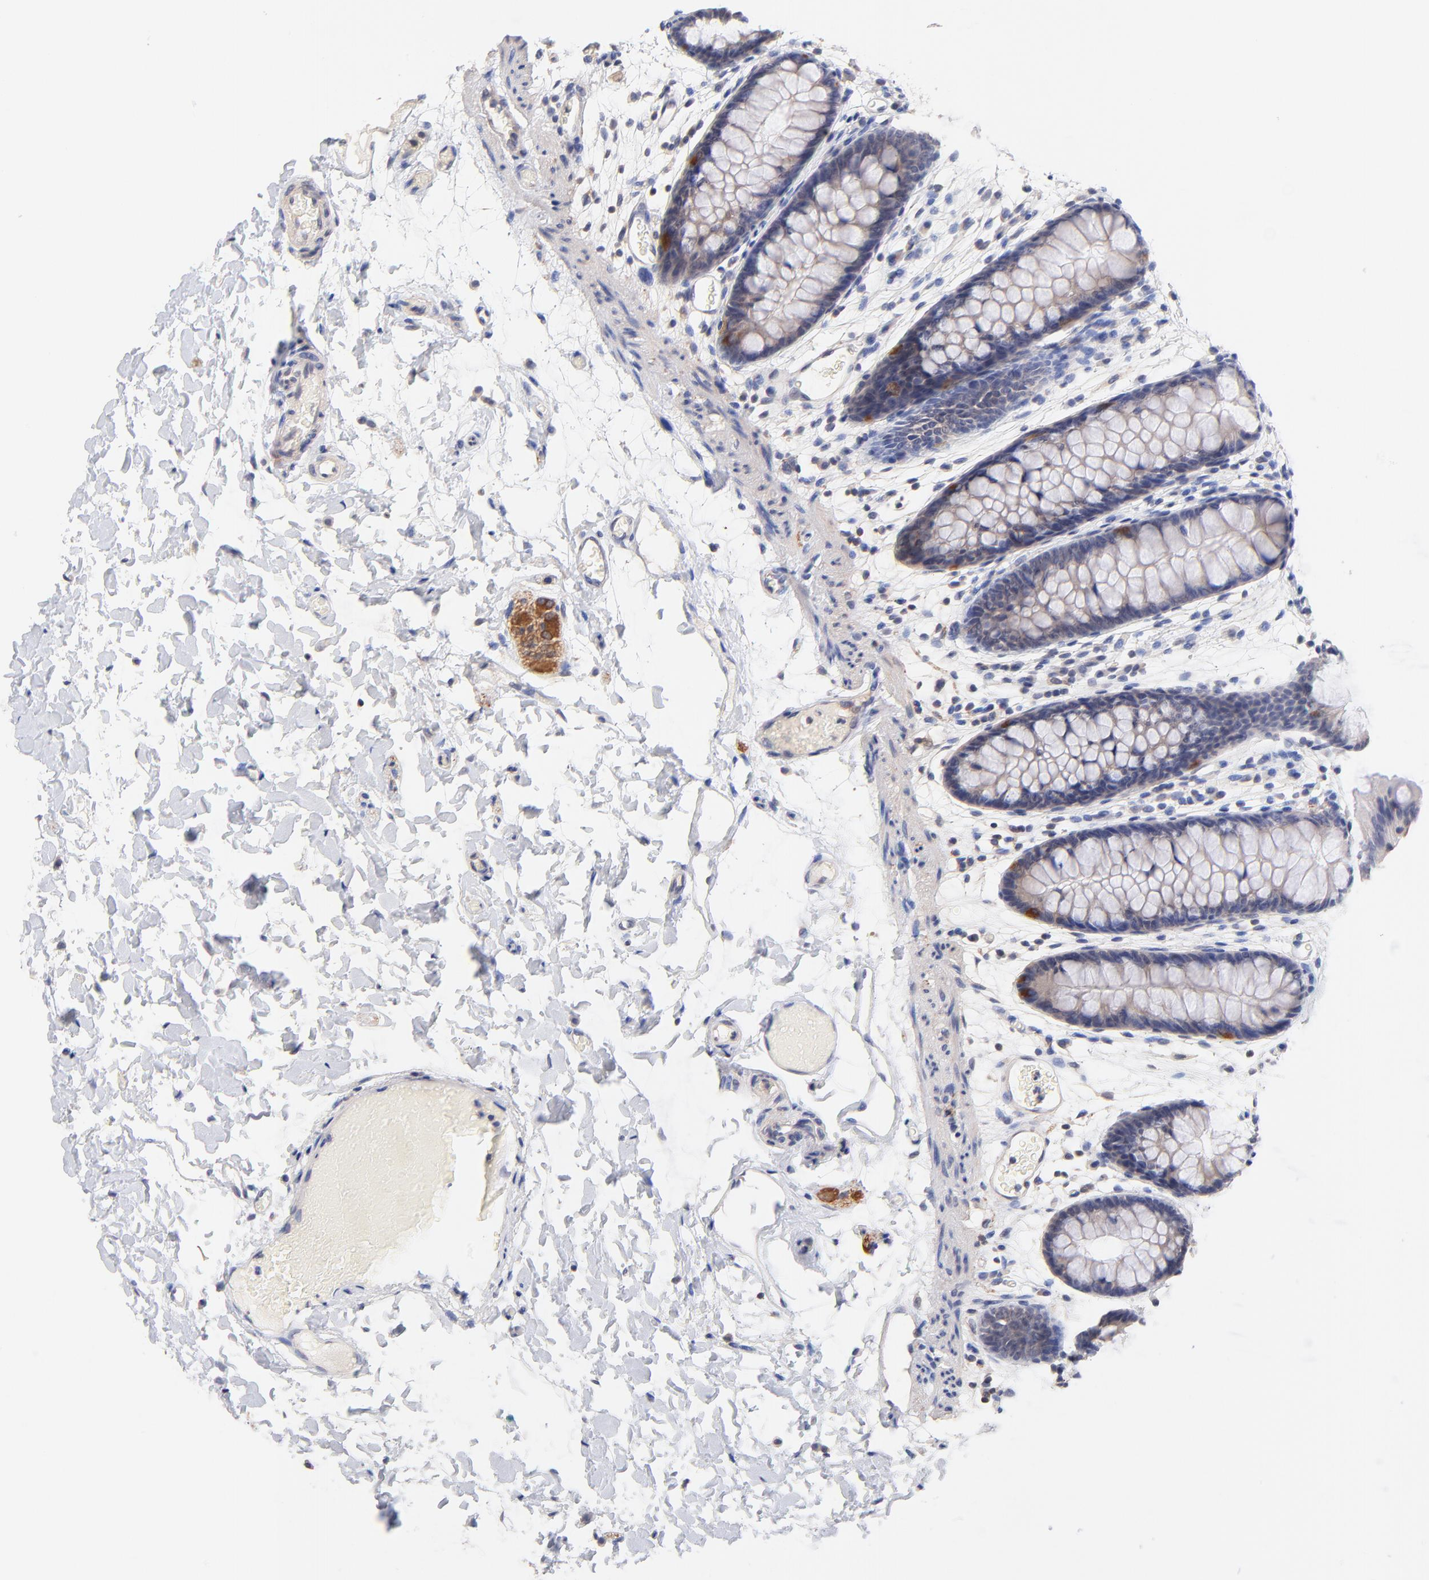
{"staining": {"intensity": "negative", "quantity": "none", "location": "none"}, "tissue": "colon", "cell_type": "Endothelial cells", "image_type": "normal", "snomed": [{"axis": "morphology", "description": "Normal tissue, NOS"}, {"axis": "topography", "description": "Smooth muscle"}, {"axis": "topography", "description": "Colon"}], "caption": "Immunohistochemical staining of unremarkable human colon reveals no significant expression in endothelial cells. Nuclei are stained in blue.", "gene": "RIBC2", "patient": {"sex": "male", "age": 67}}